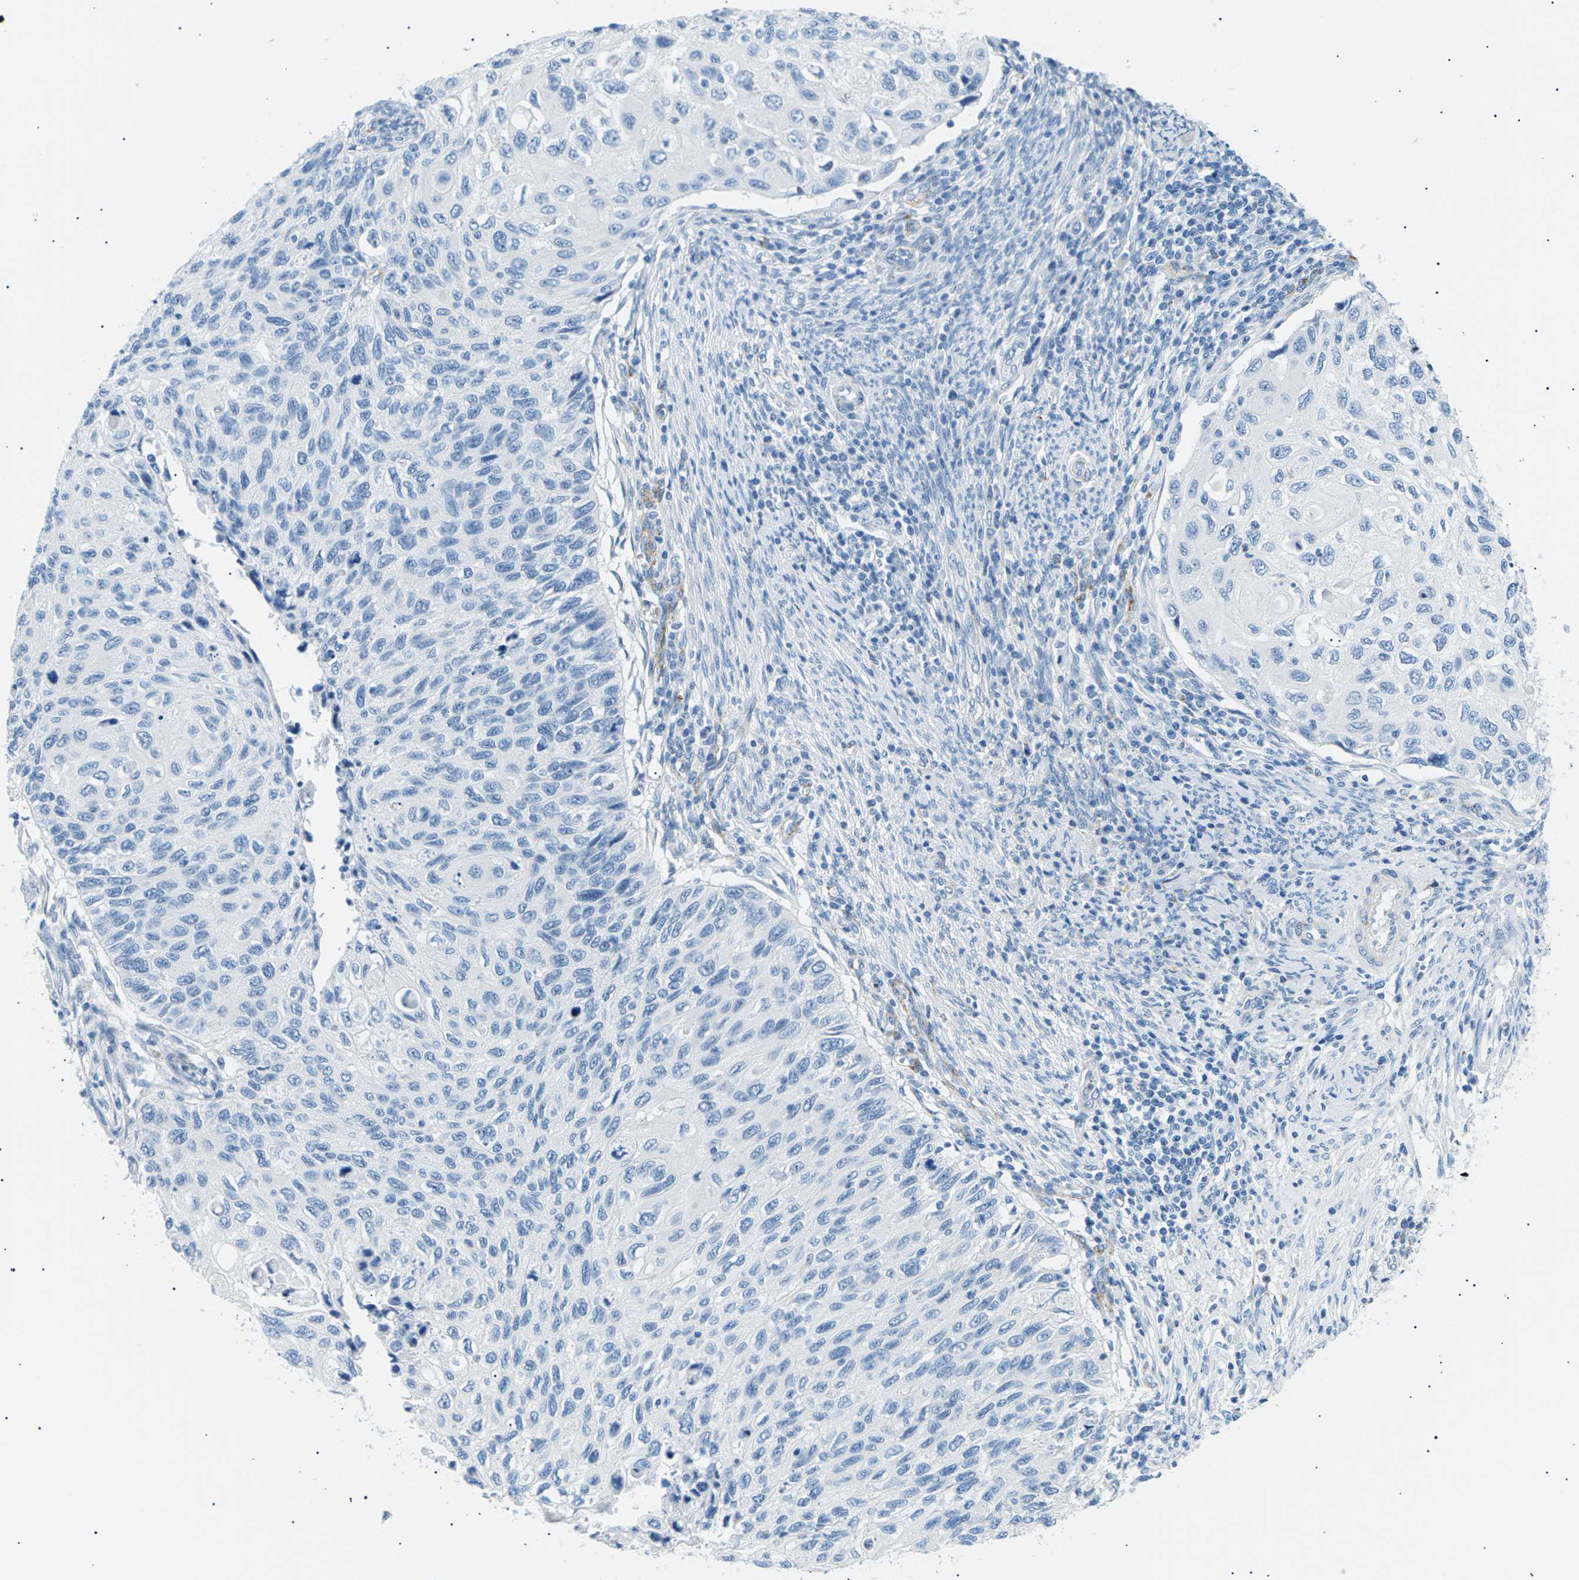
{"staining": {"intensity": "negative", "quantity": "none", "location": "none"}, "tissue": "cervical cancer", "cell_type": "Tumor cells", "image_type": "cancer", "snomed": [{"axis": "morphology", "description": "Squamous cell carcinoma, NOS"}, {"axis": "topography", "description": "Cervix"}], "caption": "A micrograph of human cervical cancer is negative for staining in tumor cells.", "gene": "SEPTIN5", "patient": {"sex": "female", "age": 70}}